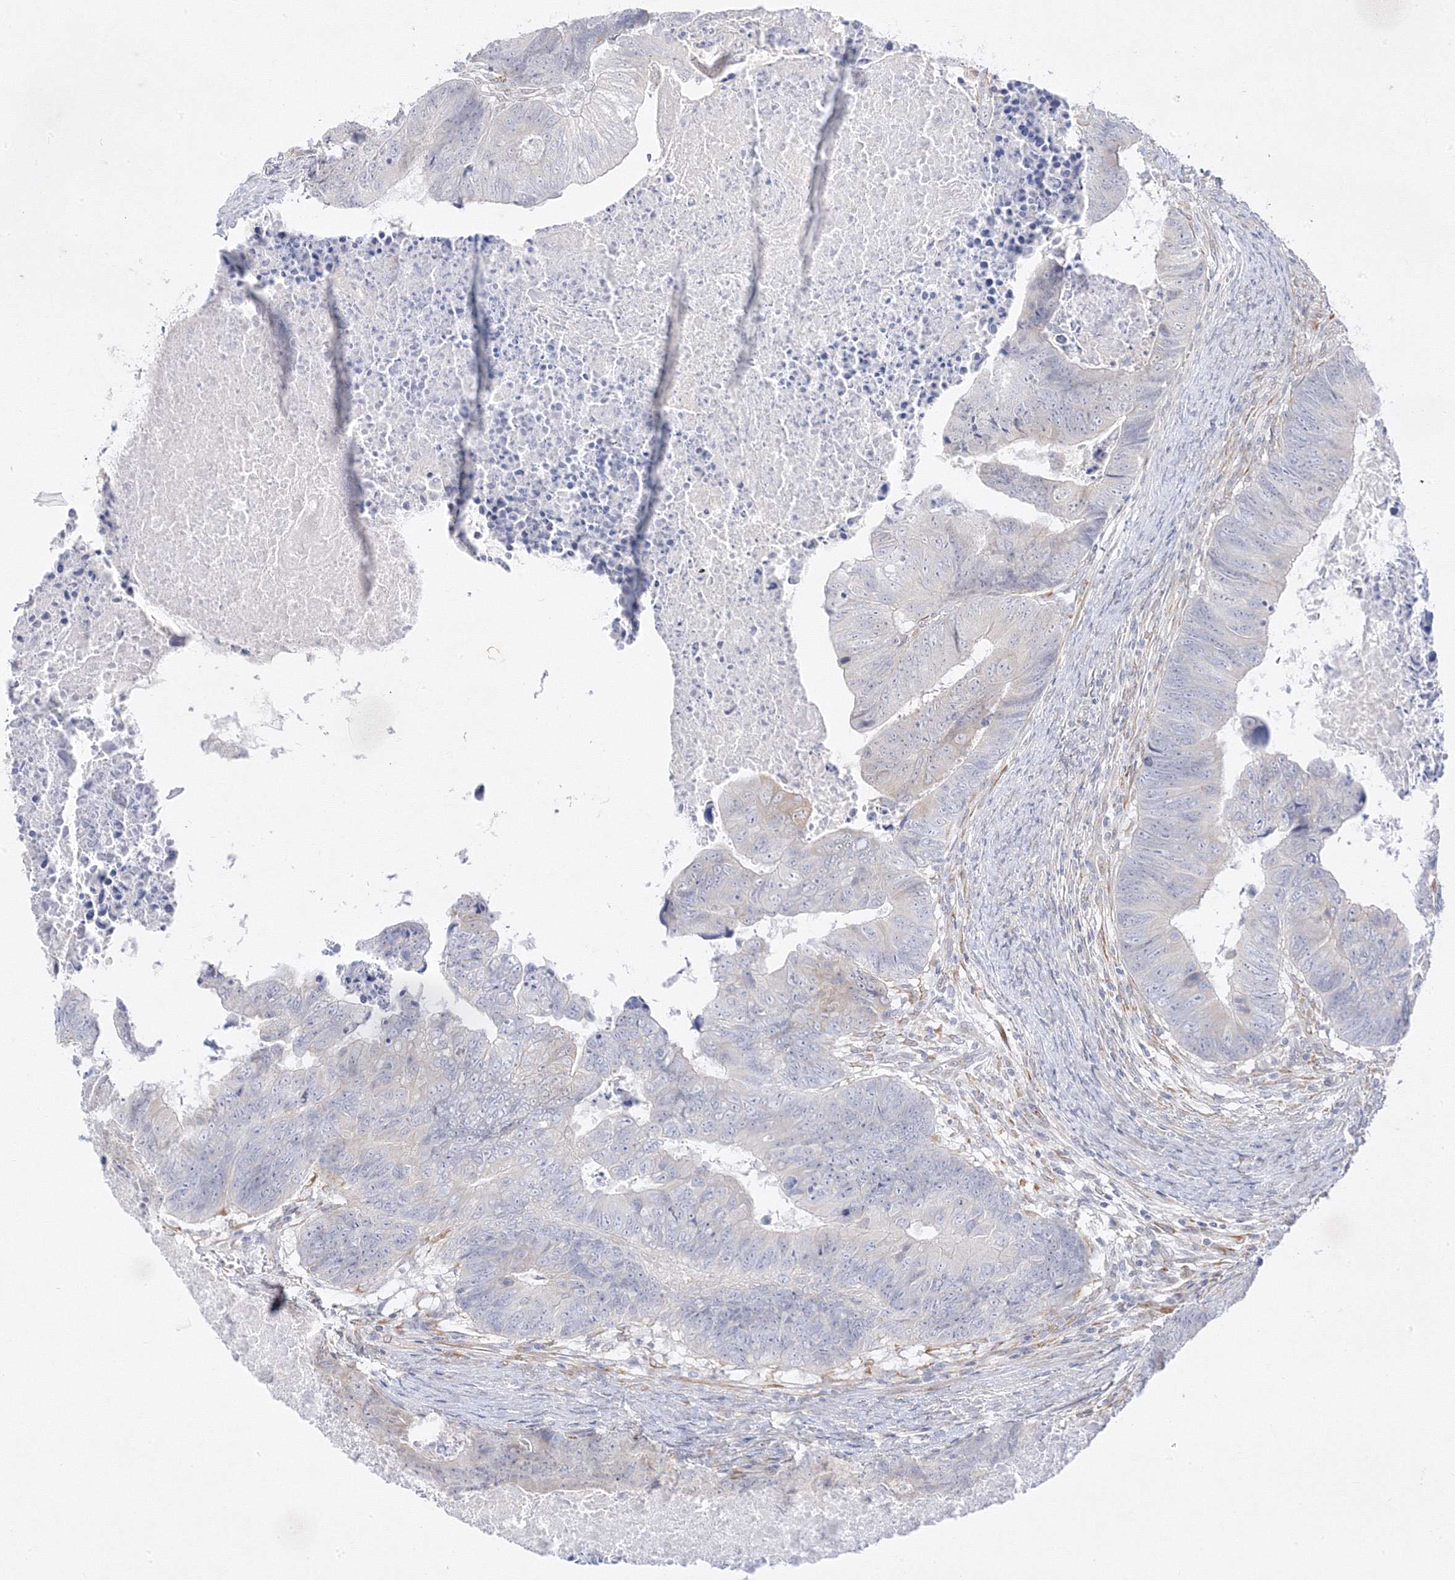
{"staining": {"intensity": "negative", "quantity": "none", "location": "none"}, "tissue": "colorectal cancer", "cell_type": "Tumor cells", "image_type": "cancer", "snomed": [{"axis": "morphology", "description": "Adenocarcinoma, NOS"}, {"axis": "topography", "description": "Colon"}], "caption": "This photomicrograph is of colorectal cancer stained with immunohistochemistry to label a protein in brown with the nuclei are counter-stained blue. There is no expression in tumor cells.", "gene": "C2CD2", "patient": {"sex": "female", "age": 67}}